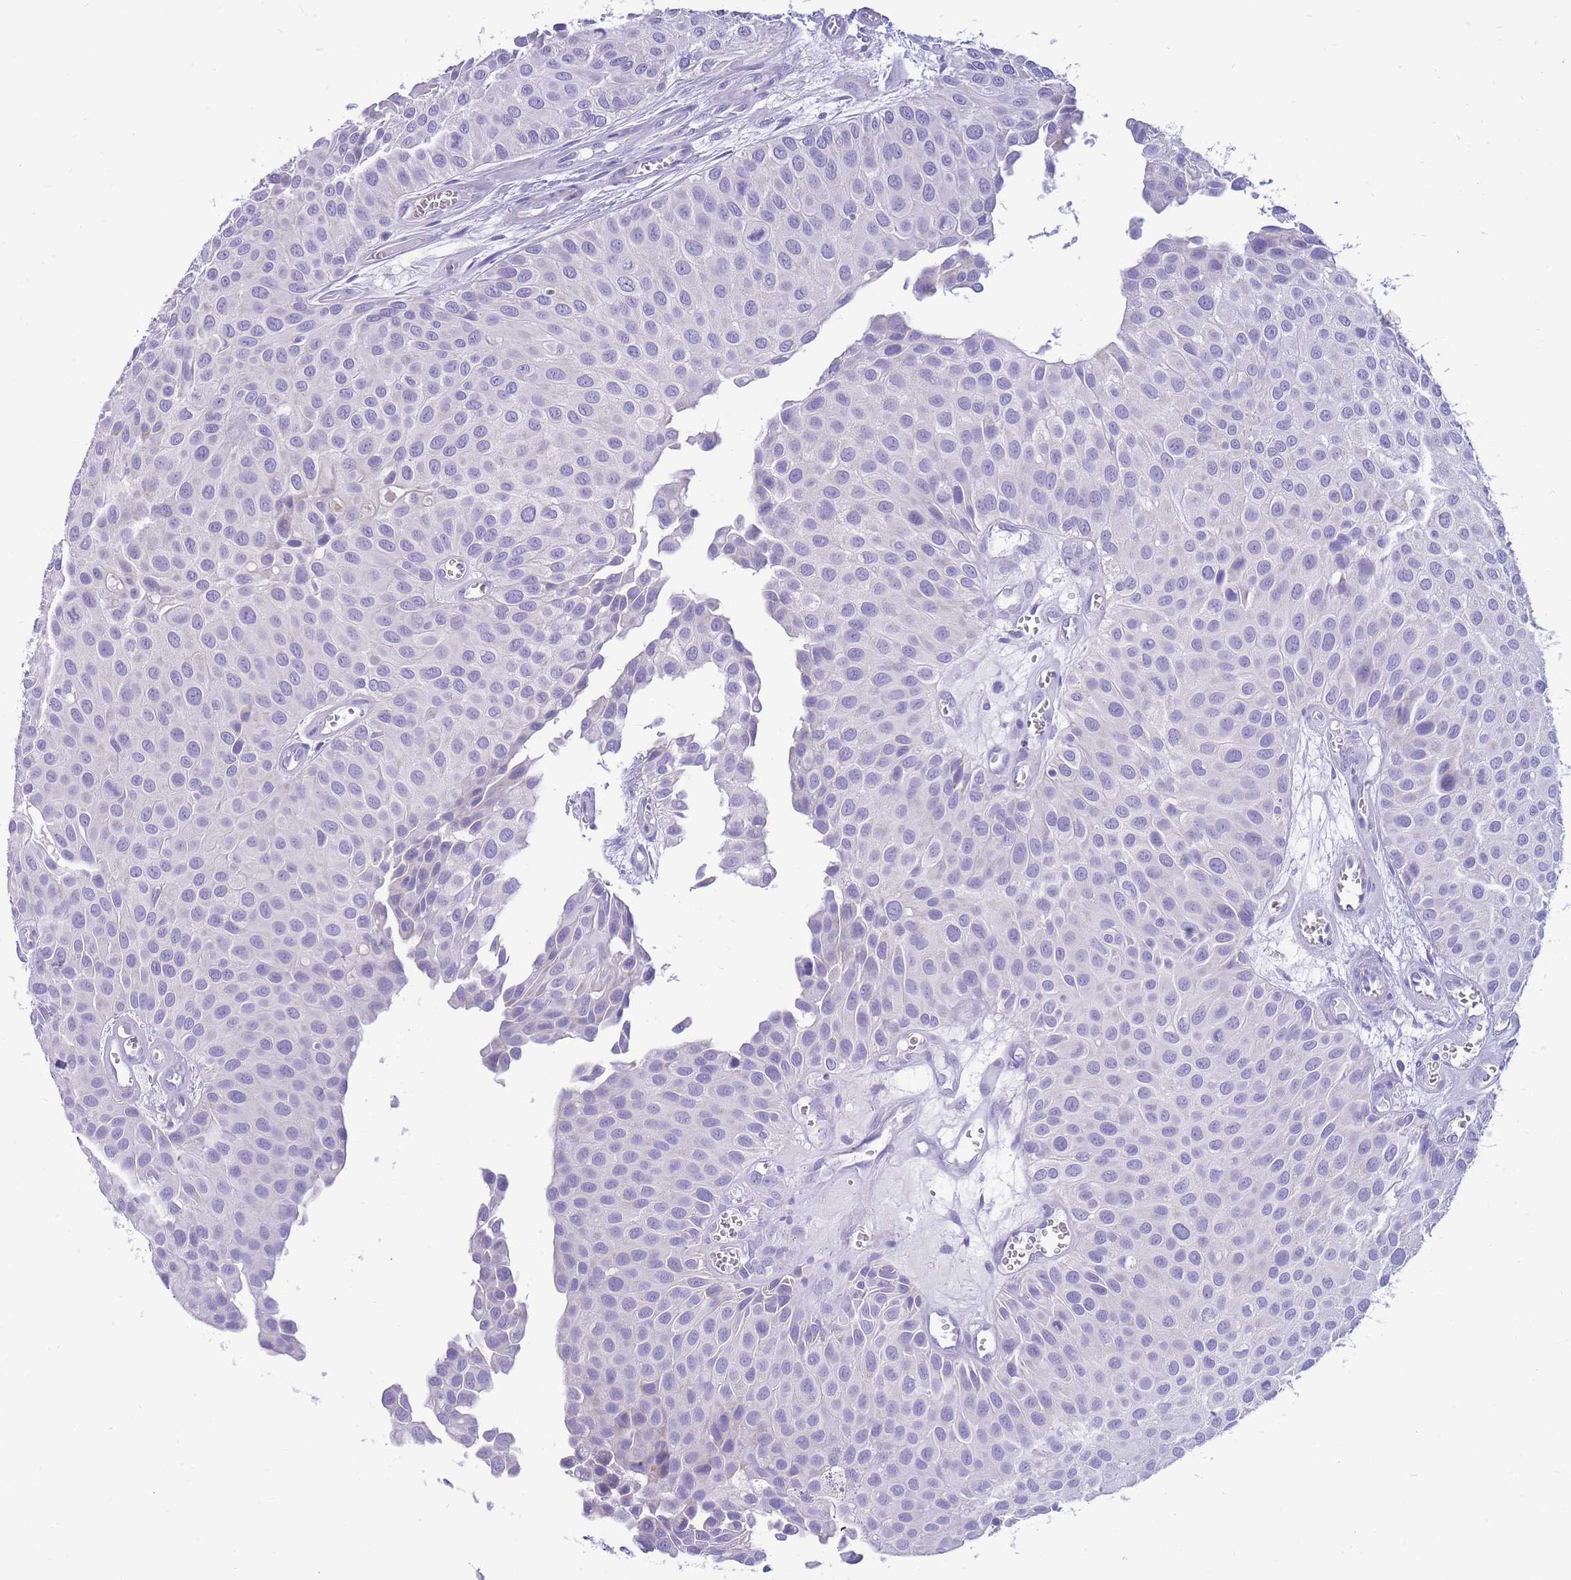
{"staining": {"intensity": "negative", "quantity": "none", "location": "none"}, "tissue": "urothelial cancer", "cell_type": "Tumor cells", "image_type": "cancer", "snomed": [{"axis": "morphology", "description": "Urothelial carcinoma, Low grade"}, {"axis": "topography", "description": "Urinary bladder"}], "caption": "The image demonstrates no significant expression in tumor cells of low-grade urothelial carcinoma.", "gene": "INTS2", "patient": {"sex": "male", "age": 88}}